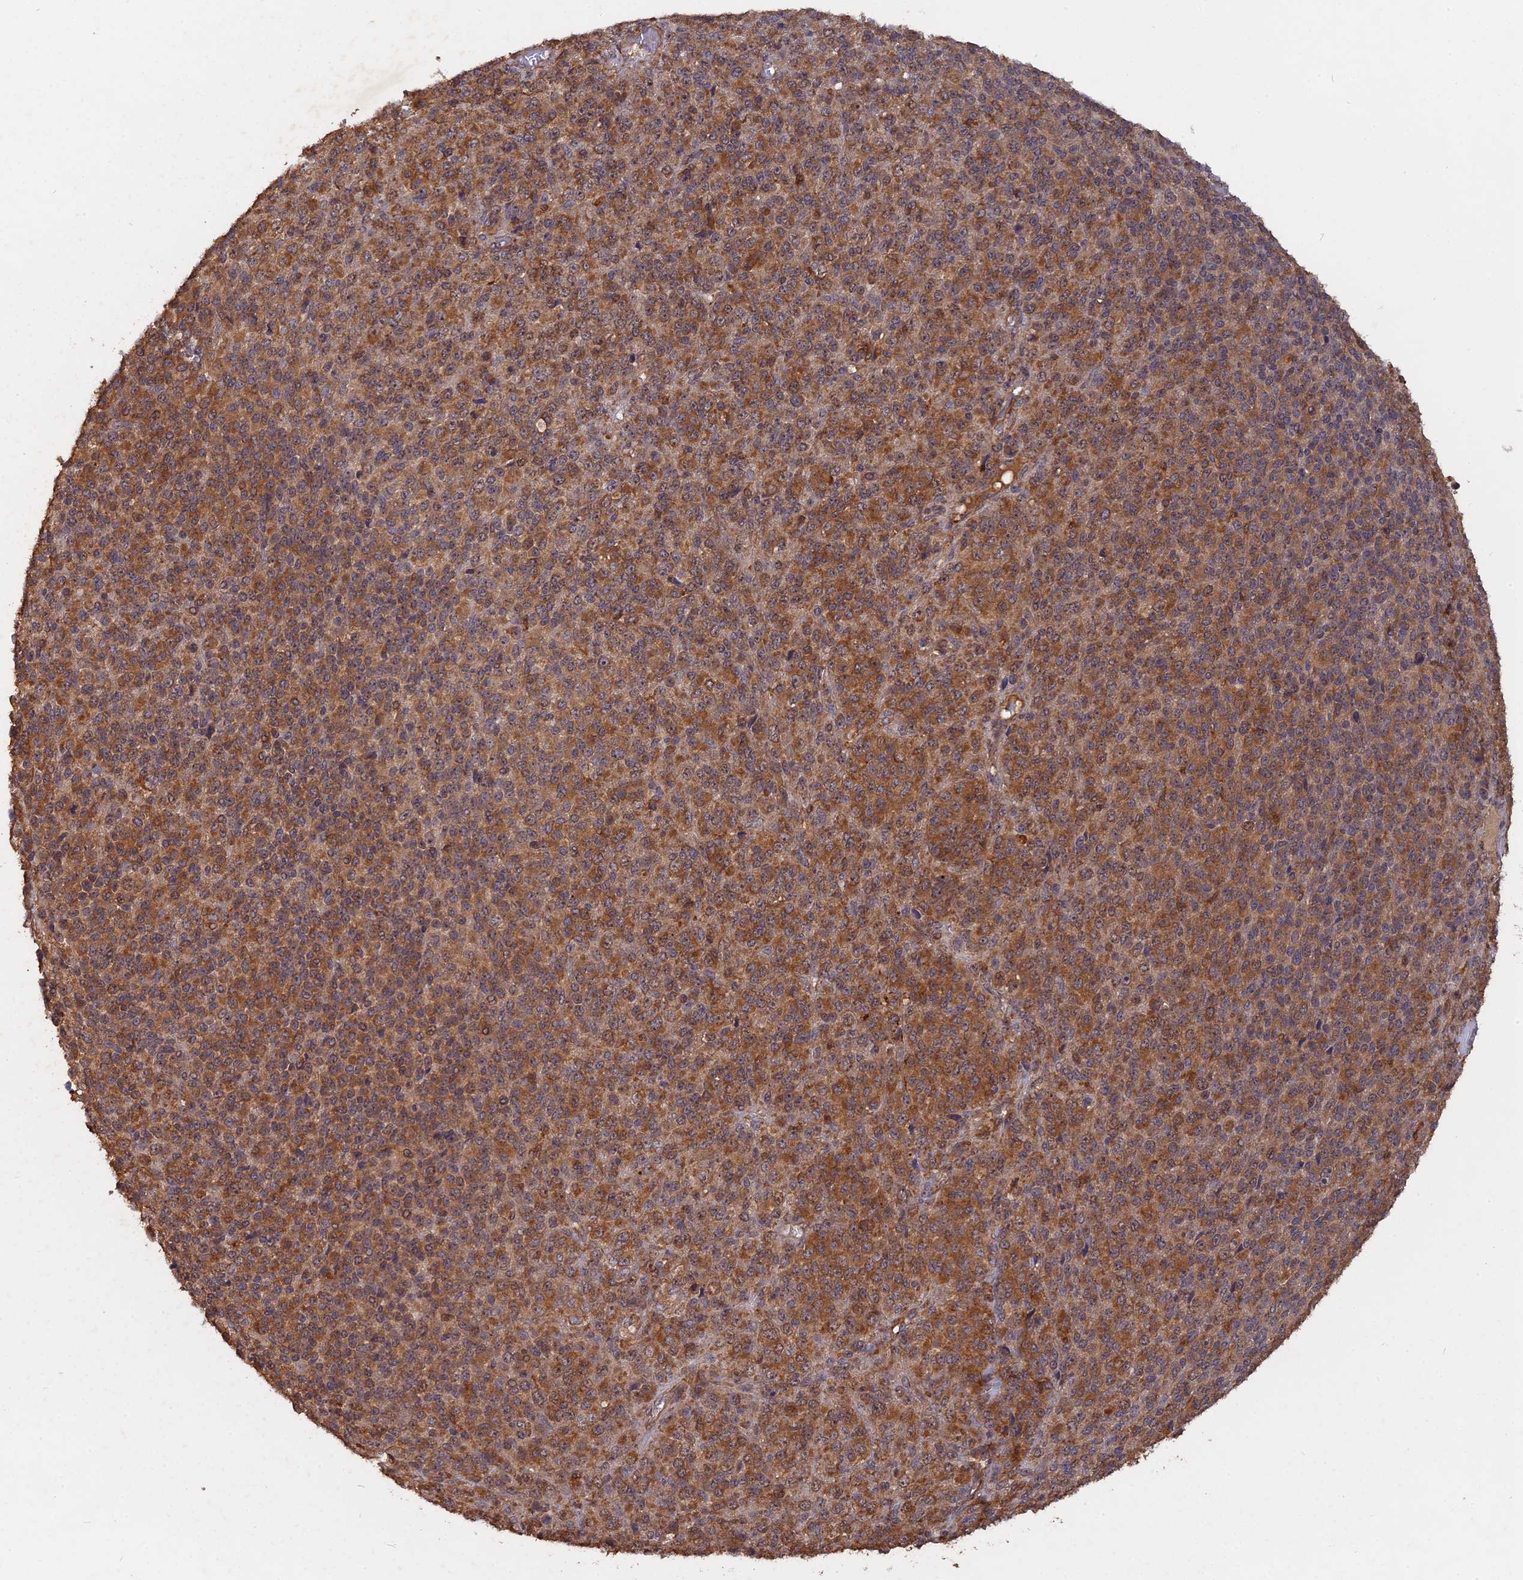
{"staining": {"intensity": "moderate", "quantity": "25%-75%", "location": "cytoplasmic/membranous"}, "tissue": "melanoma", "cell_type": "Tumor cells", "image_type": "cancer", "snomed": [{"axis": "morphology", "description": "Malignant melanoma, Metastatic site"}, {"axis": "topography", "description": "Brain"}], "caption": "Protein expression analysis of malignant melanoma (metastatic site) demonstrates moderate cytoplasmic/membranous positivity in approximately 25%-75% of tumor cells.", "gene": "SAC3D1", "patient": {"sex": "female", "age": 56}}